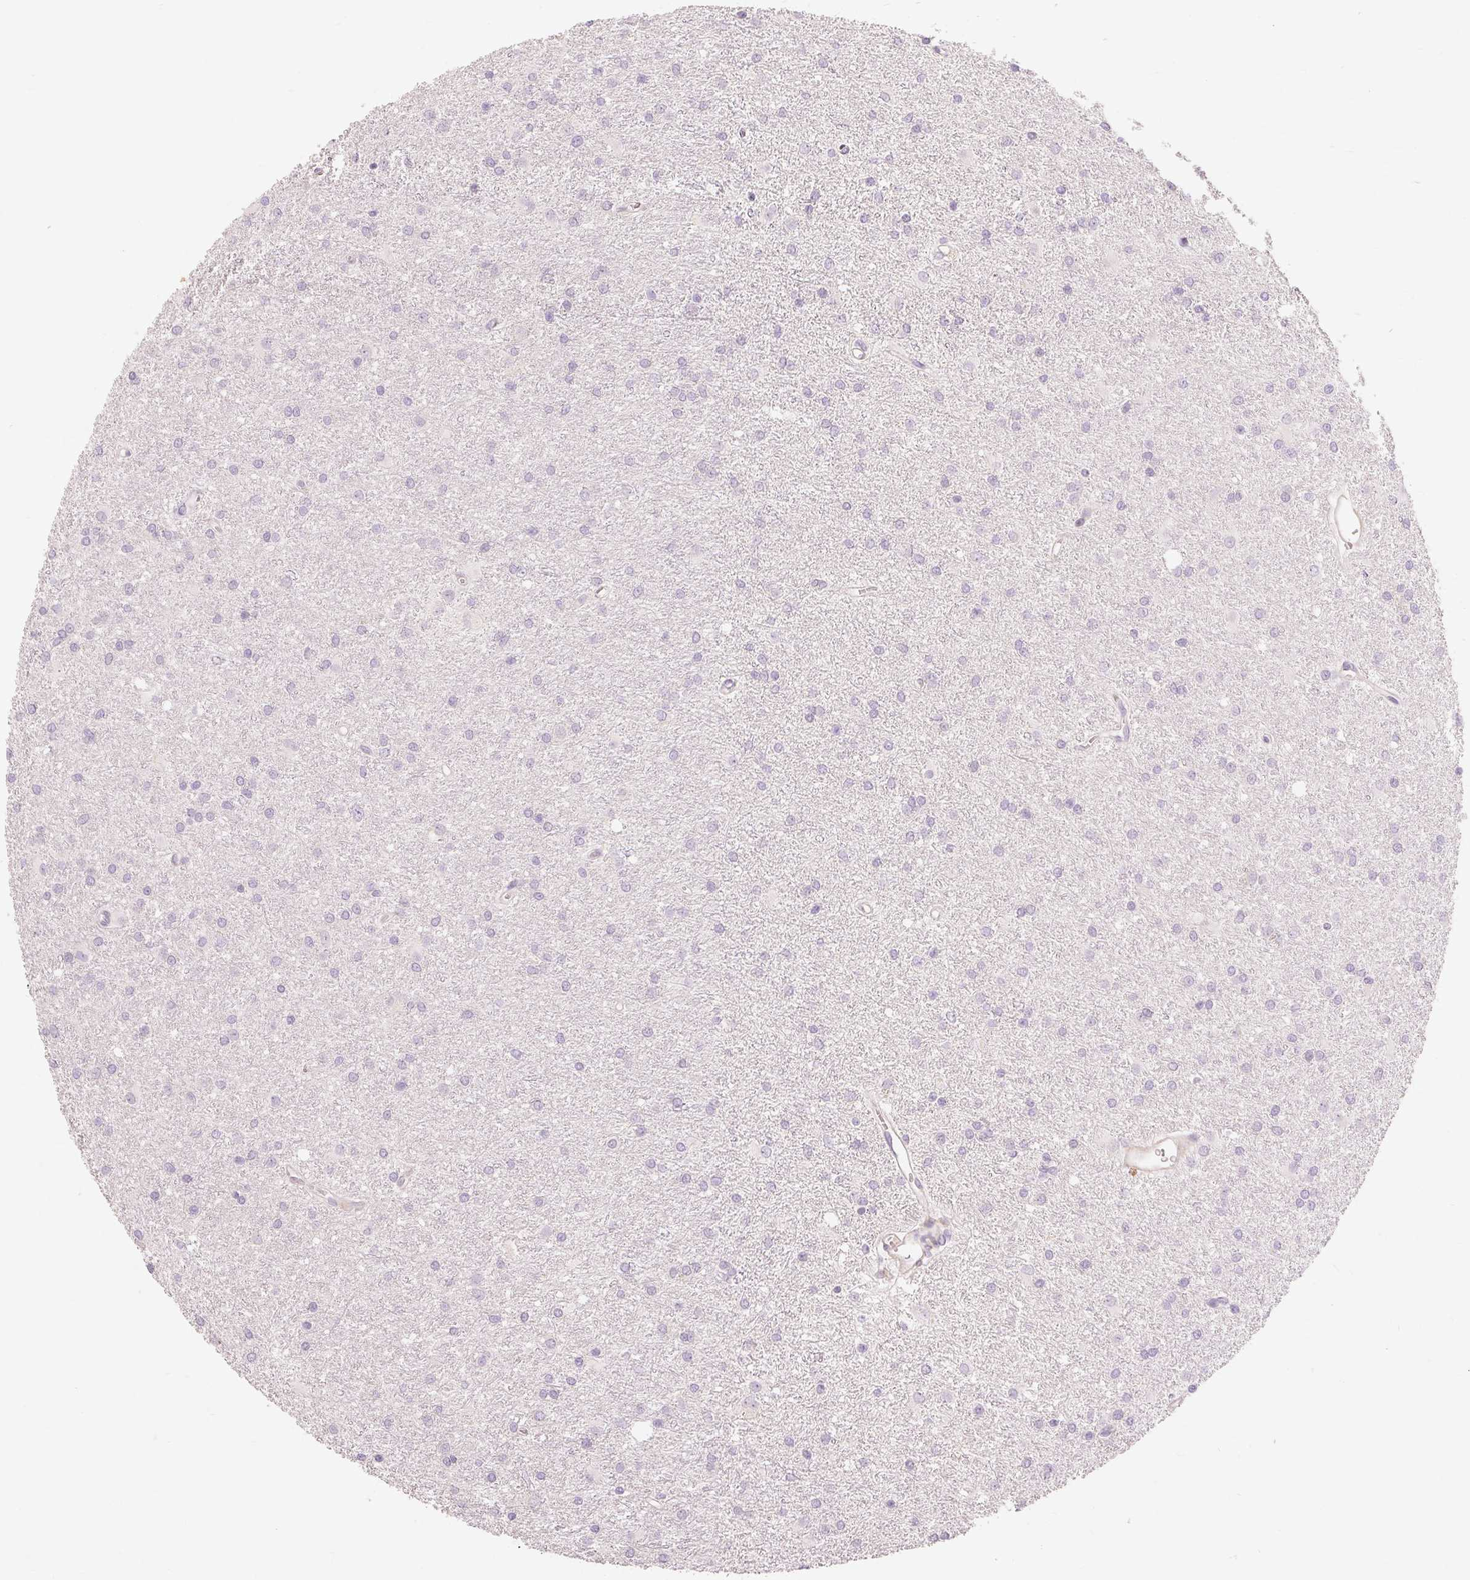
{"staining": {"intensity": "negative", "quantity": "none", "location": "none"}, "tissue": "glioma", "cell_type": "Tumor cells", "image_type": "cancer", "snomed": [{"axis": "morphology", "description": "Glioma, malignant, High grade"}, {"axis": "topography", "description": "Brain"}], "caption": "Tumor cells are negative for protein expression in human high-grade glioma (malignant). The staining was performed using DAB (3,3'-diaminobenzidine) to visualize the protein expression in brown, while the nuclei were stained in blue with hematoxylin (Magnification: 20x).", "gene": "CAPN3", "patient": {"sex": "female", "age": 50}}